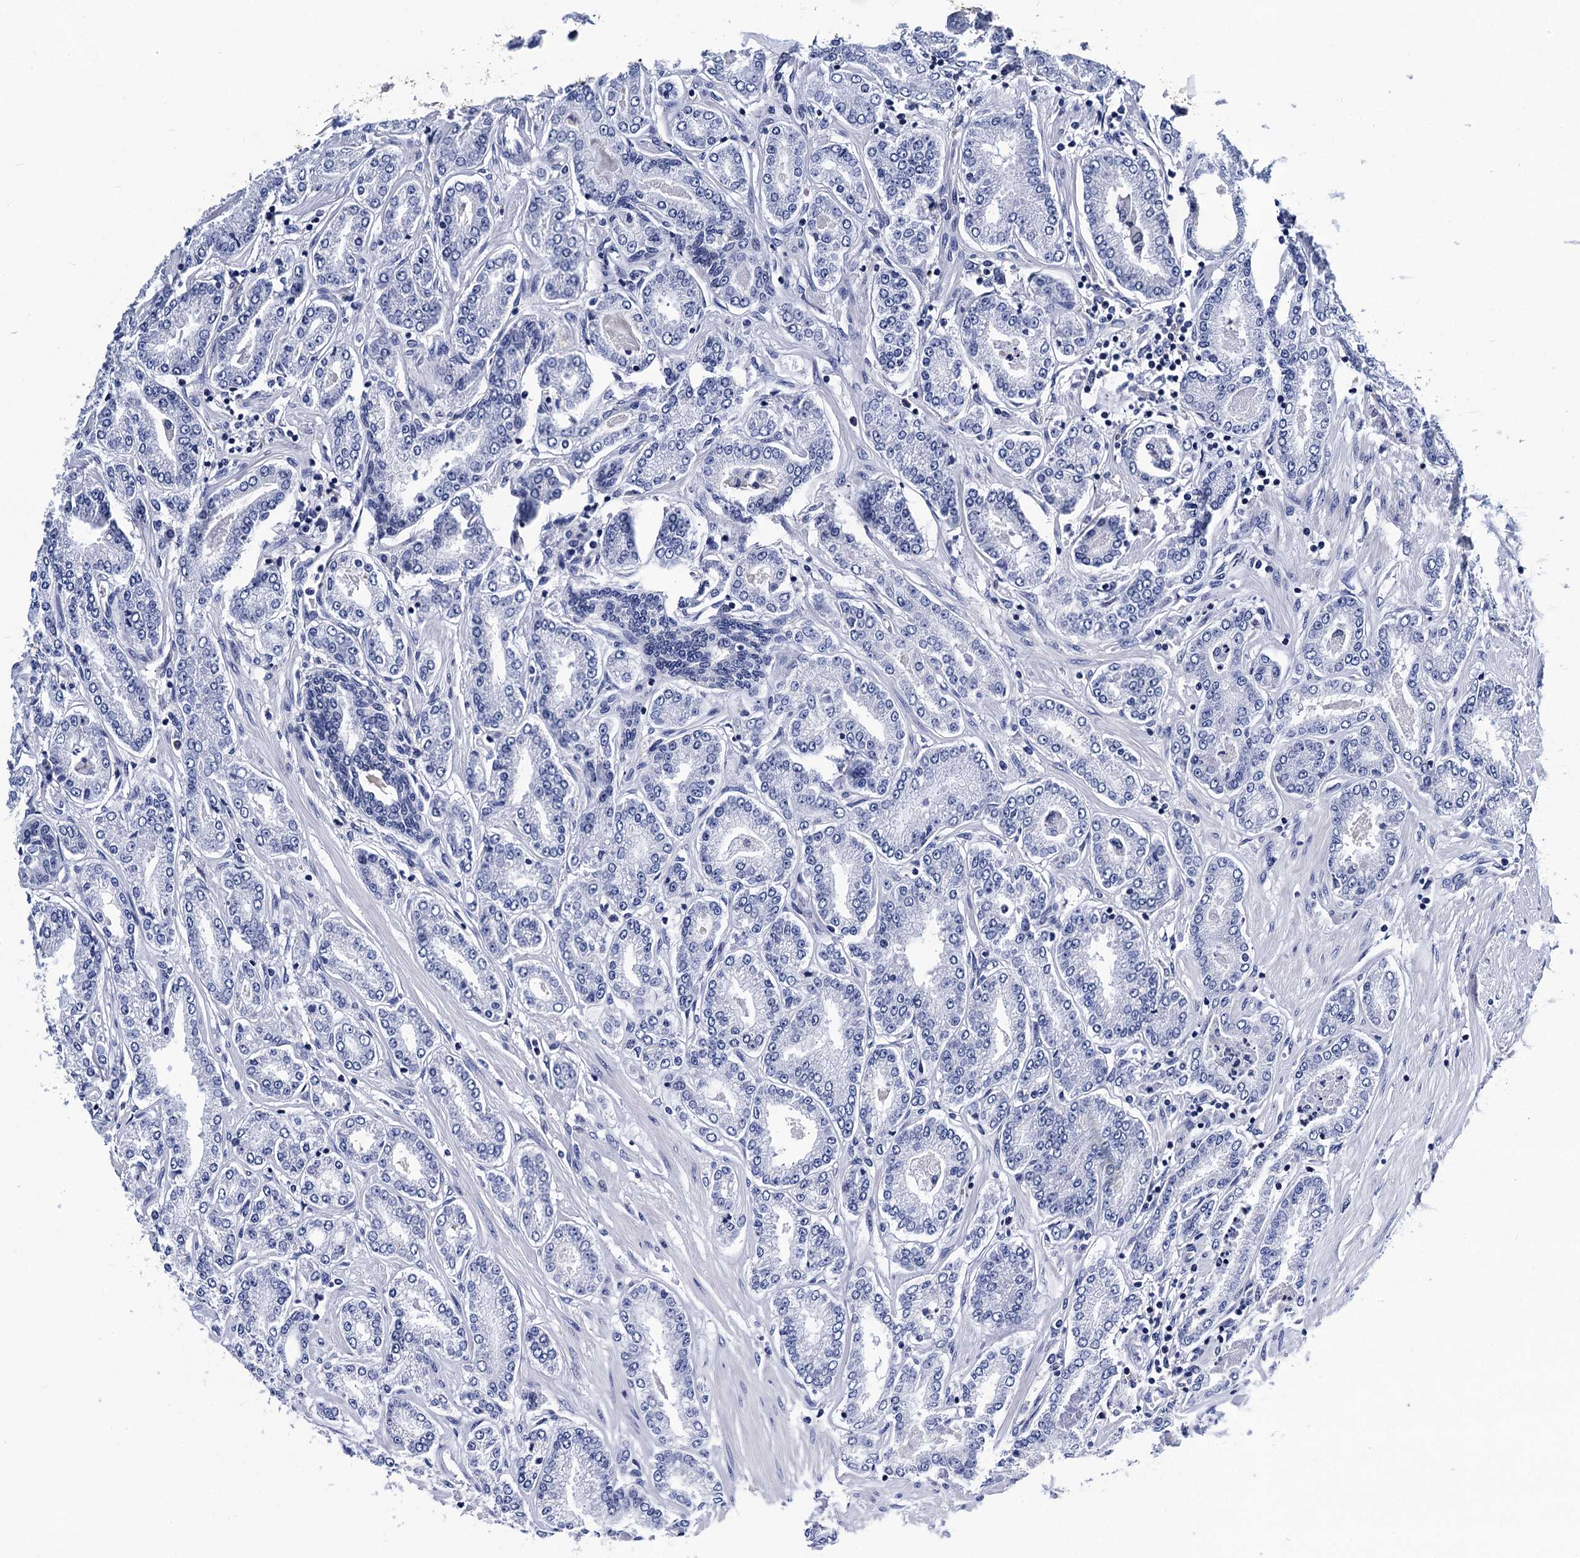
{"staining": {"intensity": "negative", "quantity": "none", "location": "none"}, "tissue": "prostate cancer", "cell_type": "Tumor cells", "image_type": "cancer", "snomed": [{"axis": "morphology", "description": "Adenocarcinoma, Low grade"}, {"axis": "topography", "description": "Prostate"}], "caption": "Histopathology image shows no protein expression in tumor cells of adenocarcinoma (low-grade) (prostate) tissue.", "gene": "LRRC30", "patient": {"sex": "male", "age": 63}}